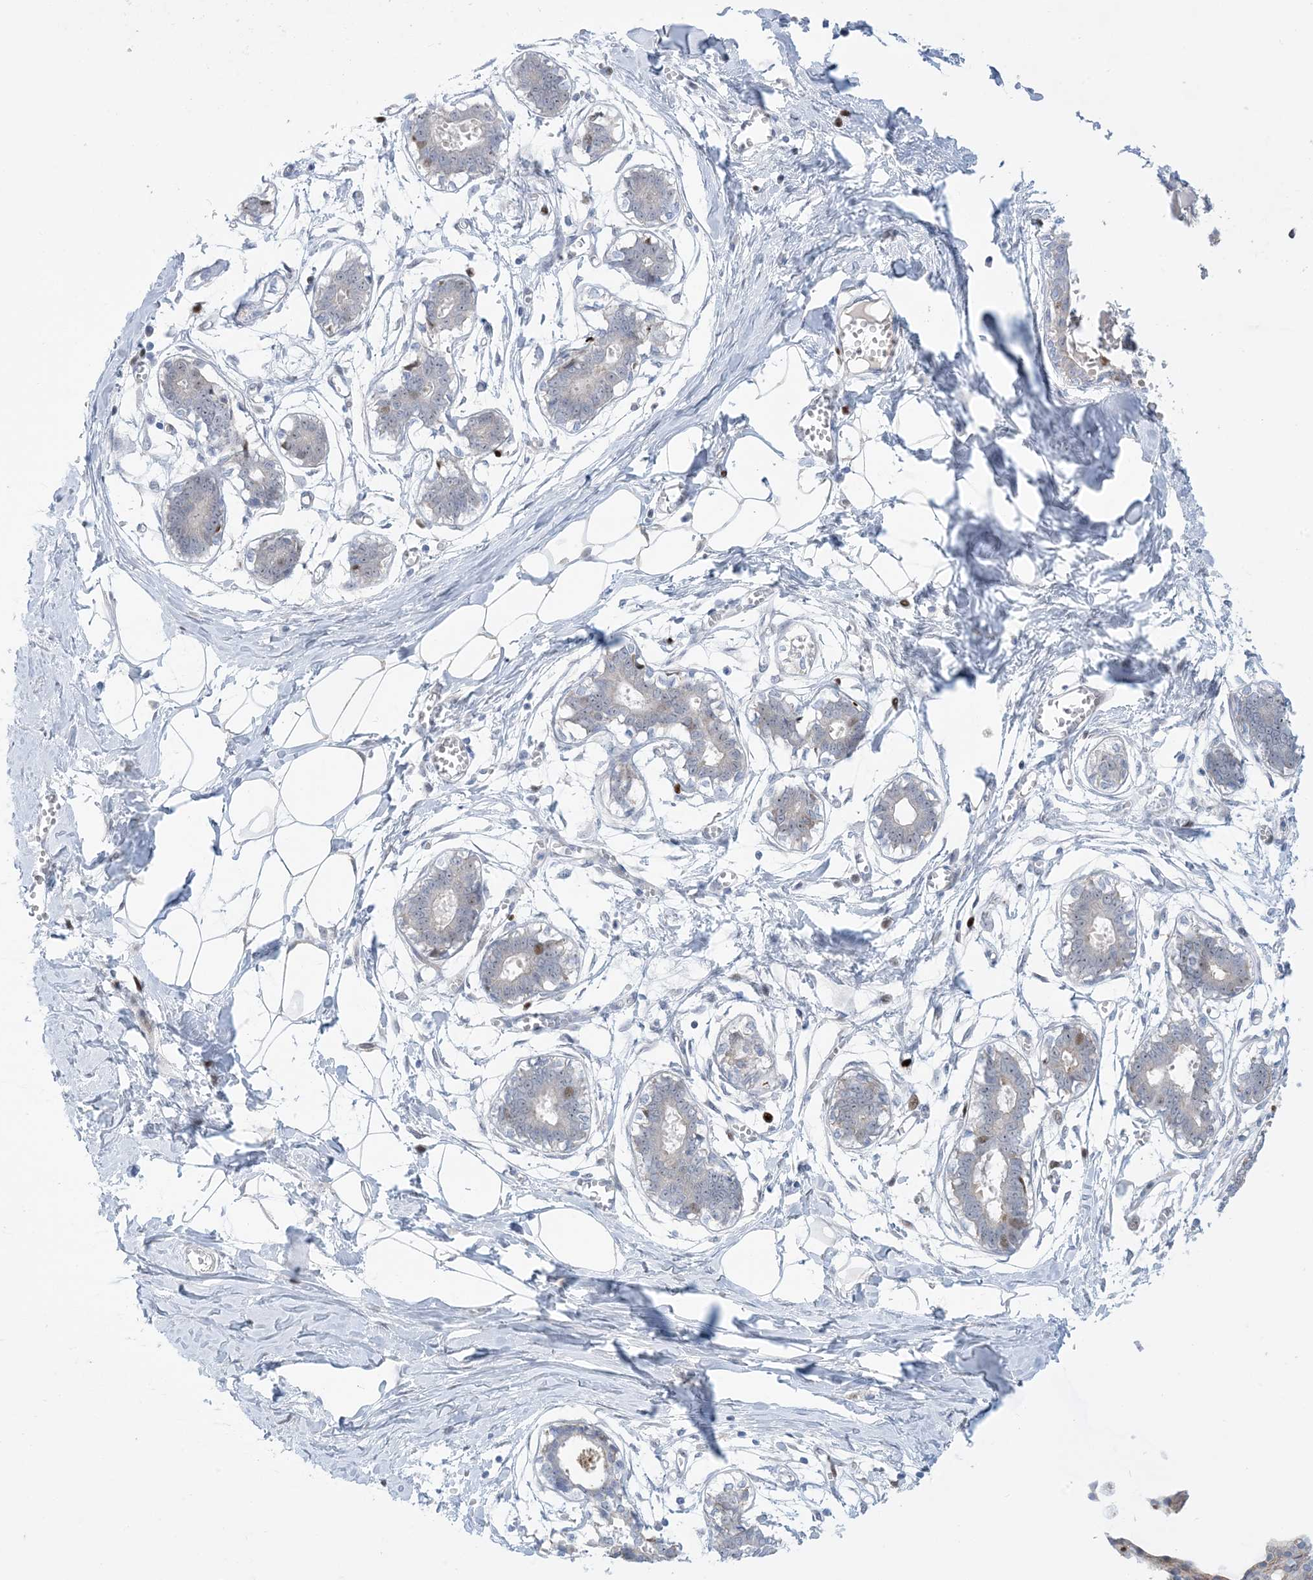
{"staining": {"intensity": "negative", "quantity": "none", "location": "none"}, "tissue": "breast", "cell_type": "Adipocytes", "image_type": "normal", "snomed": [{"axis": "morphology", "description": "Normal tissue, NOS"}, {"axis": "topography", "description": "Breast"}], "caption": "Immunohistochemistry (IHC) histopathology image of unremarkable breast: human breast stained with DAB (3,3'-diaminobenzidine) reveals no significant protein staining in adipocytes.", "gene": "MARS2", "patient": {"sex": "female", "age": 27}}